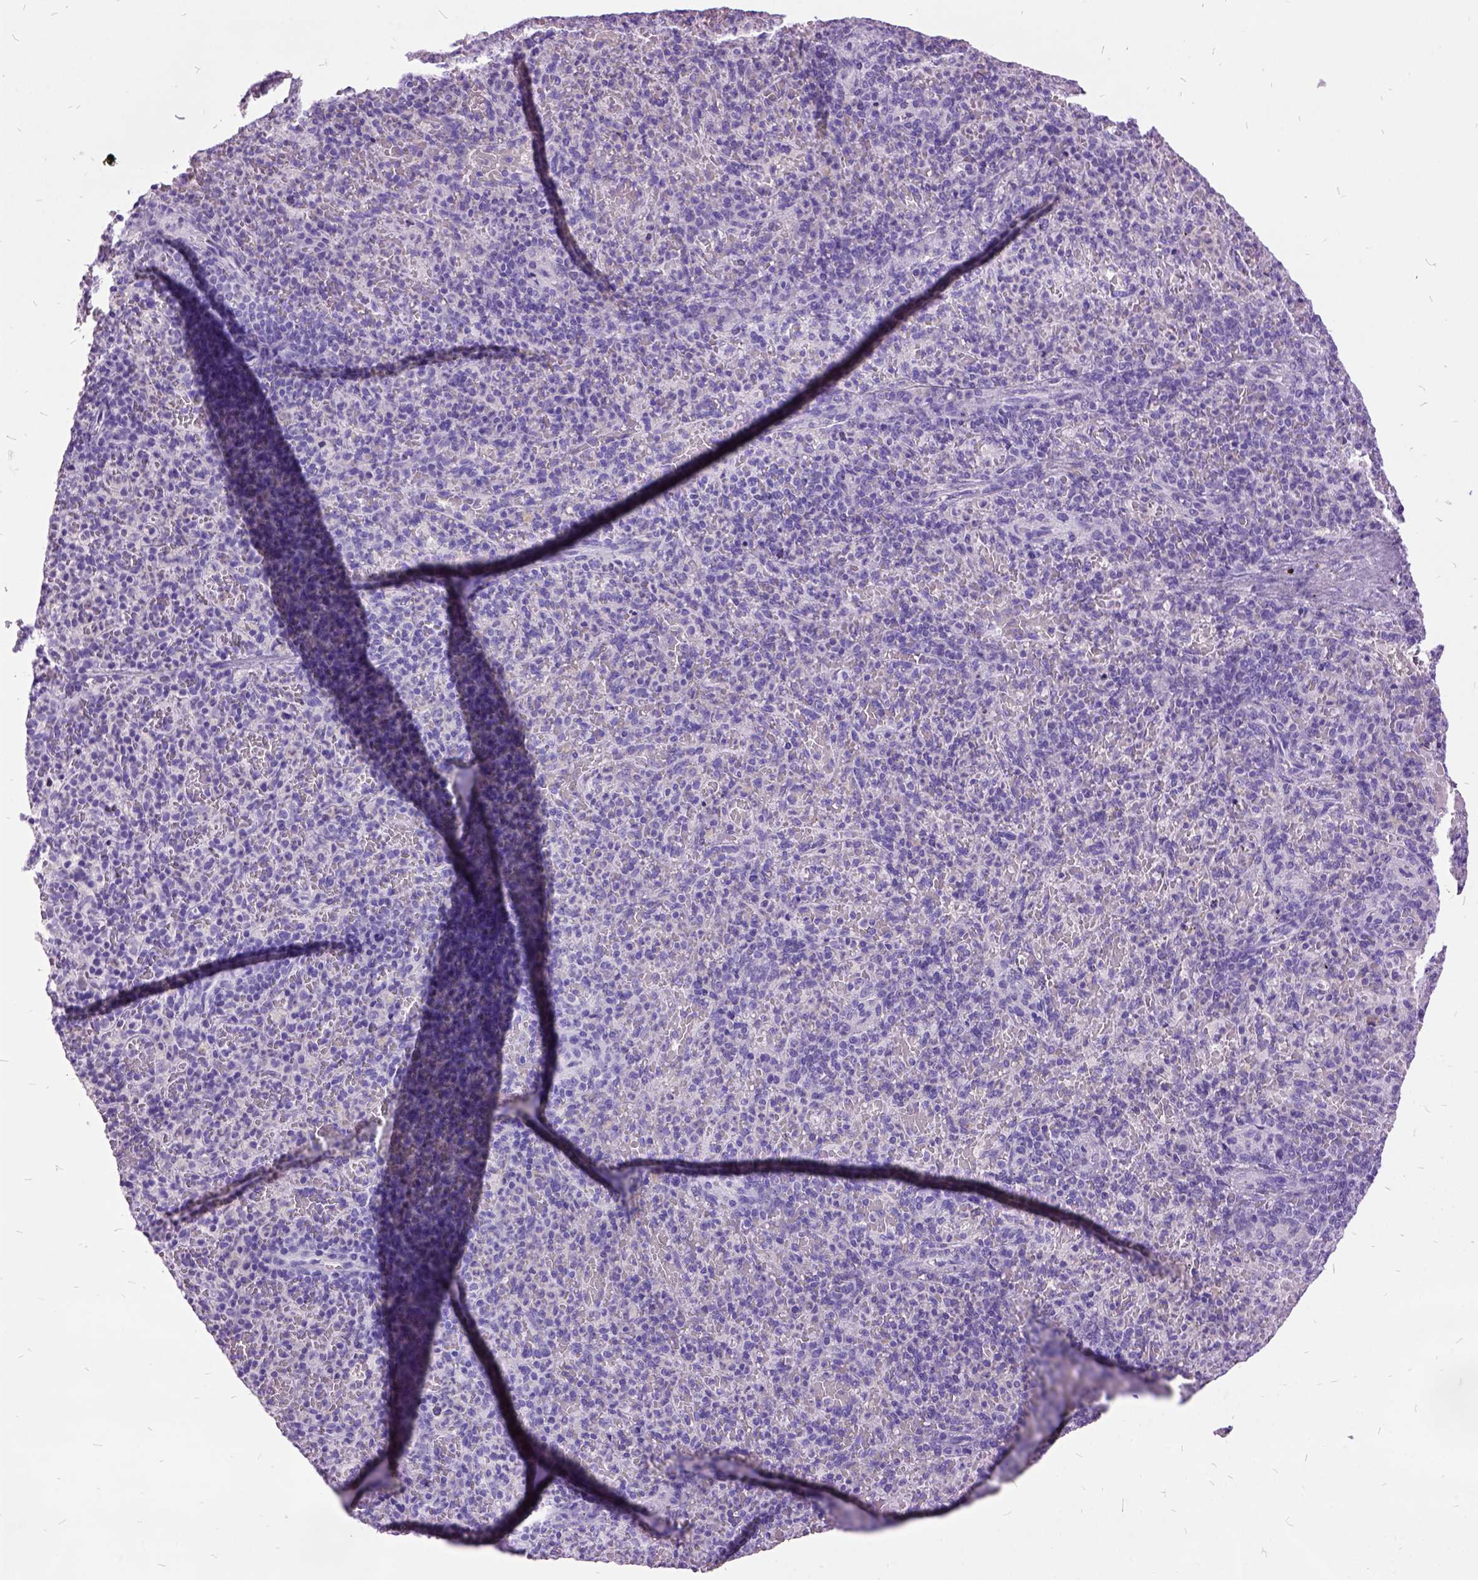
{"staining": {"intensity": "negative", "quantity": "none", "location": "none"}, "tissue": "spleen", "cell_type": "Cells in red pulp", "image_type": "normal", "snomed": [{"axis": "morphology", "description": "Normal tissue, NOS"}, {"axis": "topography", "description": "Spleen"}], "caption": "Cells in red pulp show no significant protein expression in normal spleen.", "gene": "MME", "patient": {"sex": "female", "age": 74}}